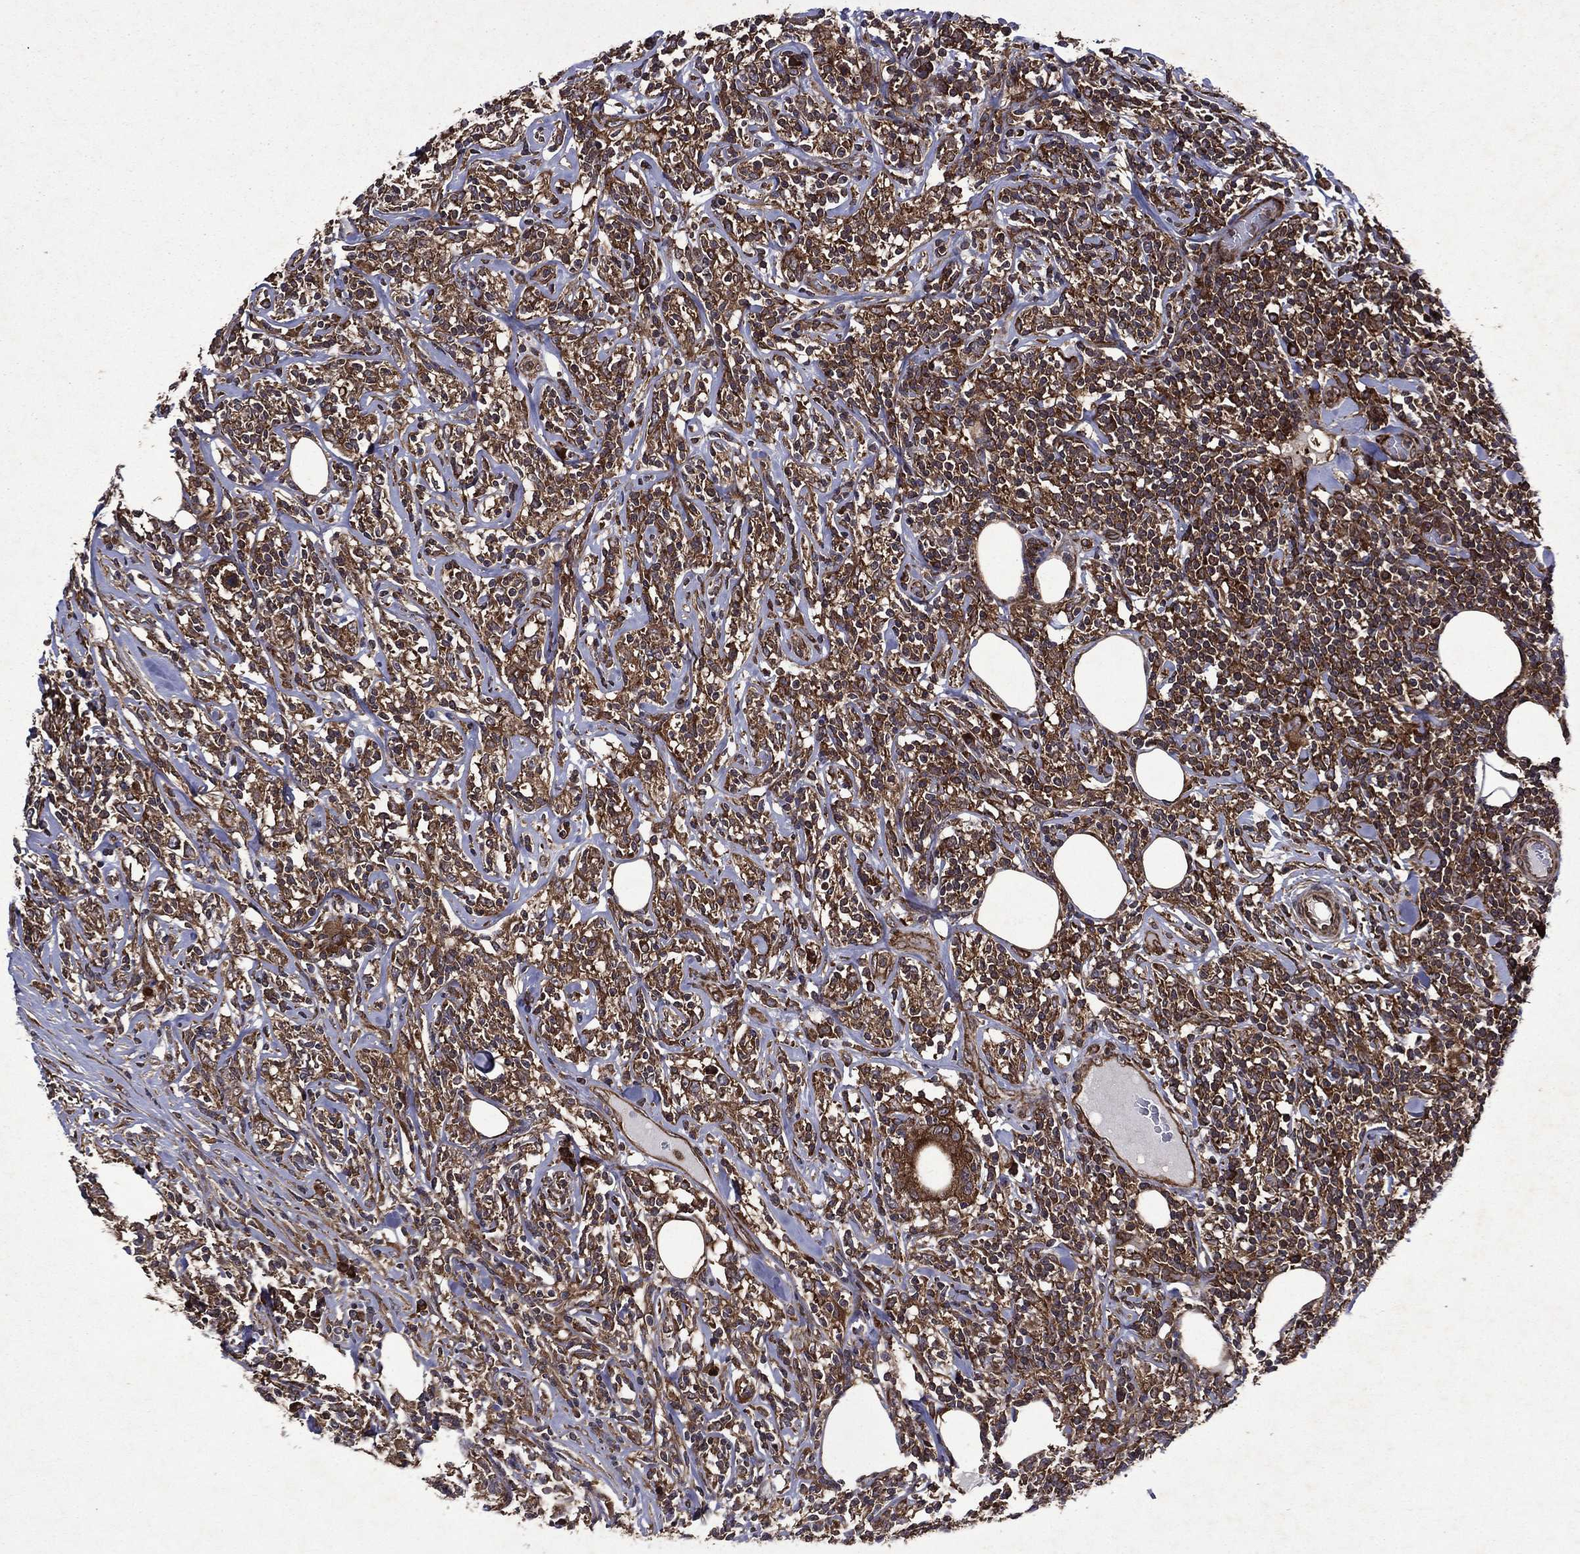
{"staining": {"intensity": "moderate", "quantity": ">75%", "location": "cytoplasmic/membranous"}, "tissue": "lymphoma", "cell_type": "Tumor cells", "image_type": "cancer", "snomed": [{"axis": "morphology", "description": "Malignant lymphoma, non-Hodgkin's type, High grade"}, {"axis": "topography", "description": "Lymph node"}], "caption": "Lymphoma stained with IHC shows moderate cytoplasmic/membranous staining in about >75% of tumor cells.", "gene": "EIF2B4", "patient": {"sex": "female", "age": 84}}